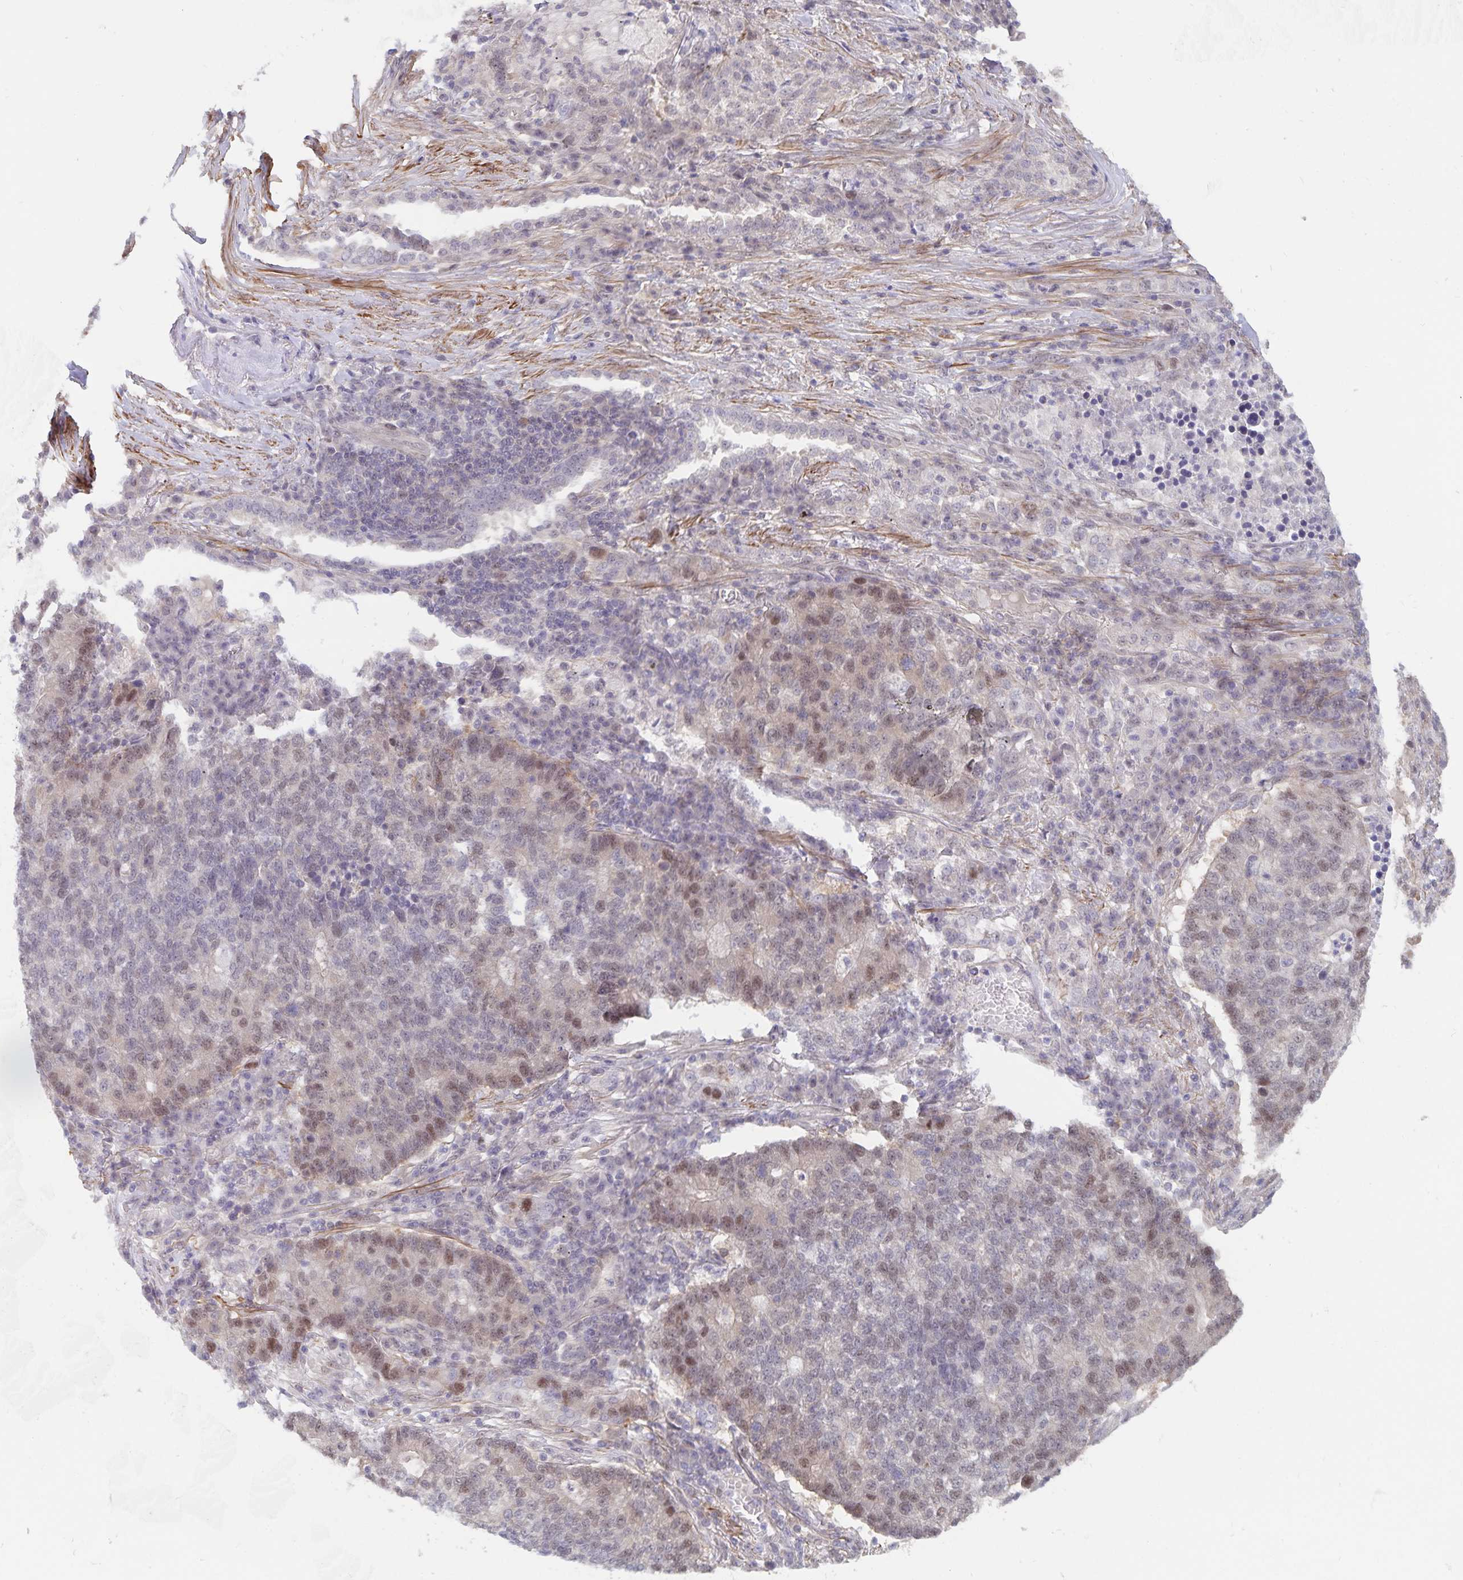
{"staining": {"intensity": "weak", "quantity": "25%-75%", "location": "nuclear"}, "tissue": "lung cancer", "cell_type": "Tumor cells", "image_type": "cancer", "snomed": [{"axis": "morphology", "description": "Adenocarcinoma, NOS"}, {"axis": "topography", "description": "Lung"}], "caption": "A histopathology image showing weak nuclear staining in about 25%-75% of tumor cells in lung cancer, as visualized by brown immunohistochemical staining.", "gene": "BAG6", "patient": {"sex": "male", "age": 57}}